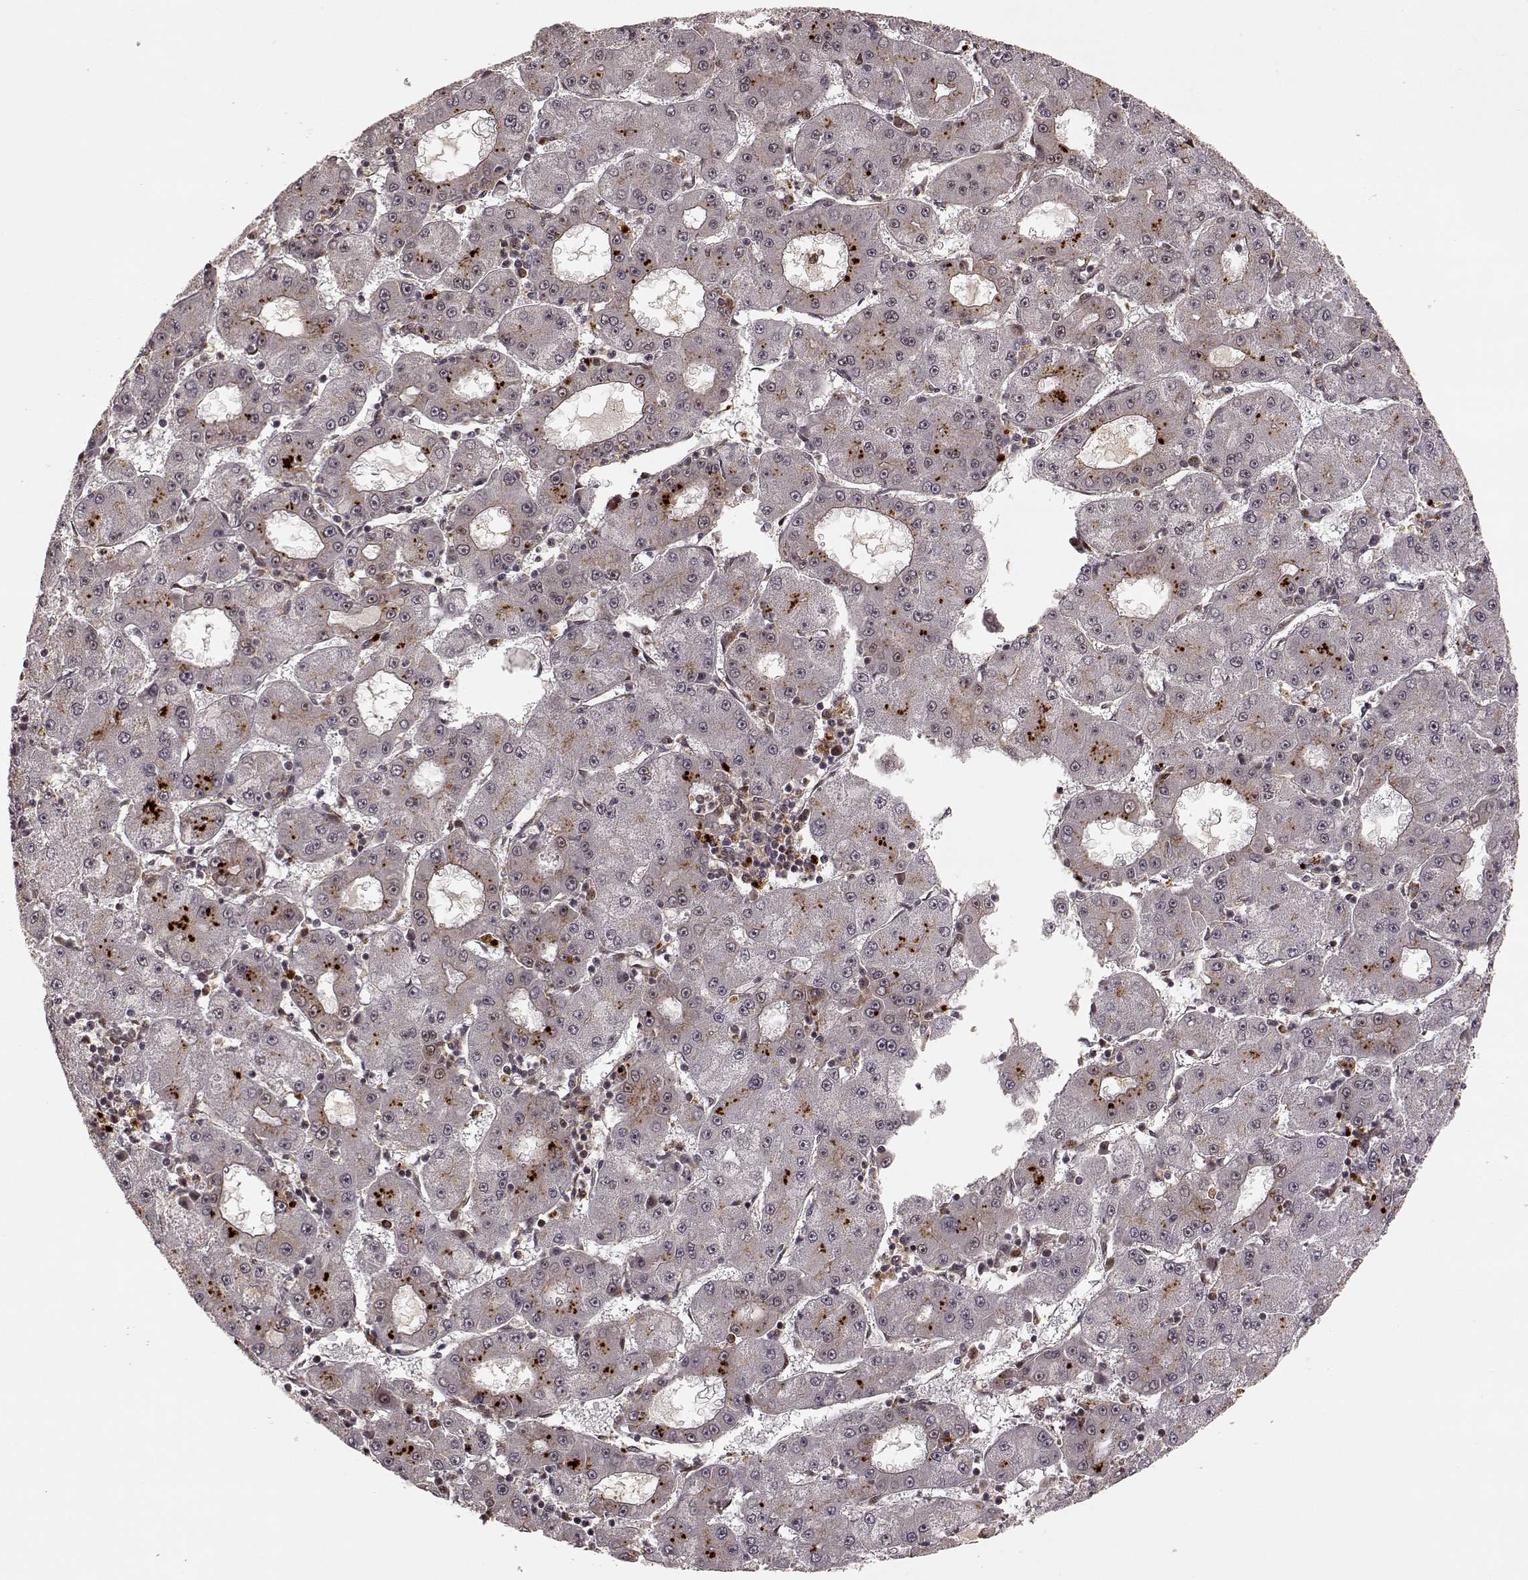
{"staining": {"intensity": "negative", "quantity": "none", "location": "none"}, "tissue": "liver cancer", "cell_type": "Tumor cells", "image_type": "cancer", "snomed": [{"axis": "morphology", "description": "Carcinoma, Hepatocellular, NOS"}, {"axis": "topography", "description": "Liver"}], "caption": "The histopathology image reveals no significant staining in tumor cells of liver cancer. (Brightfield microscopy of DAB immunohistochemistry at high magnification).", "gene": "SLC12A9", "patient": {"sex": "male", "age": 73}}